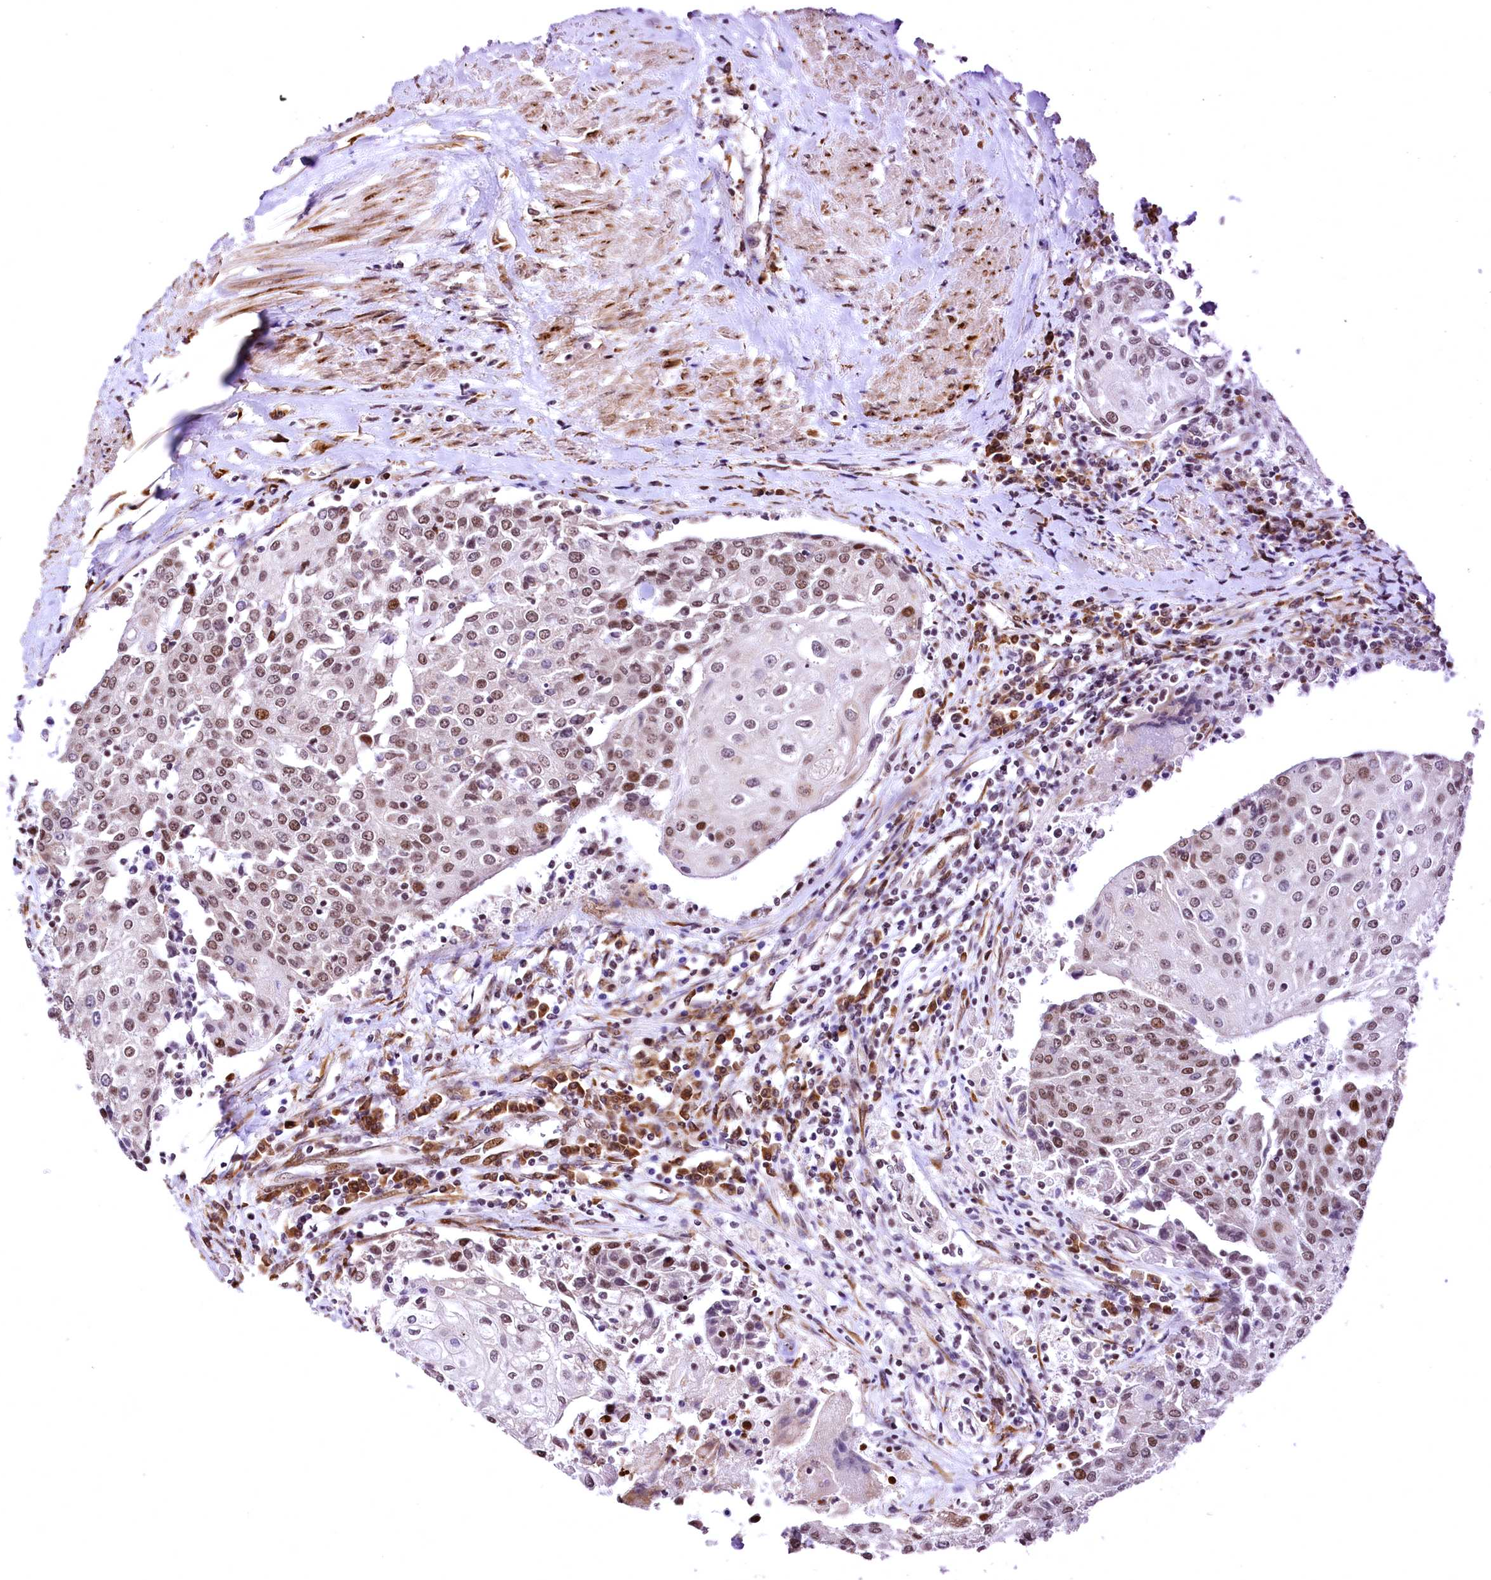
{"staining": {"intensity": "moderate", "quantity": "25%-75%", "location": "nuclear"}, "tissue": "urothelial cancer", "cell_type": "Tumor cells", "image_type": "cancer", "snomed": [{"axis": "morphology", "description": "Urothelial carcinoma, High grade"}, {"axis": "topography", "description": "Urinary bladder"}], "caption": "A high-resolution histopathology image shows IHC staining of high-grade urothelial carcinoma, which exhibits moderate nuclear positivity in about 25%-75% of tumor cells.", "gene": "PDS5B", "patient": {"sex": "female", "age": 85}}